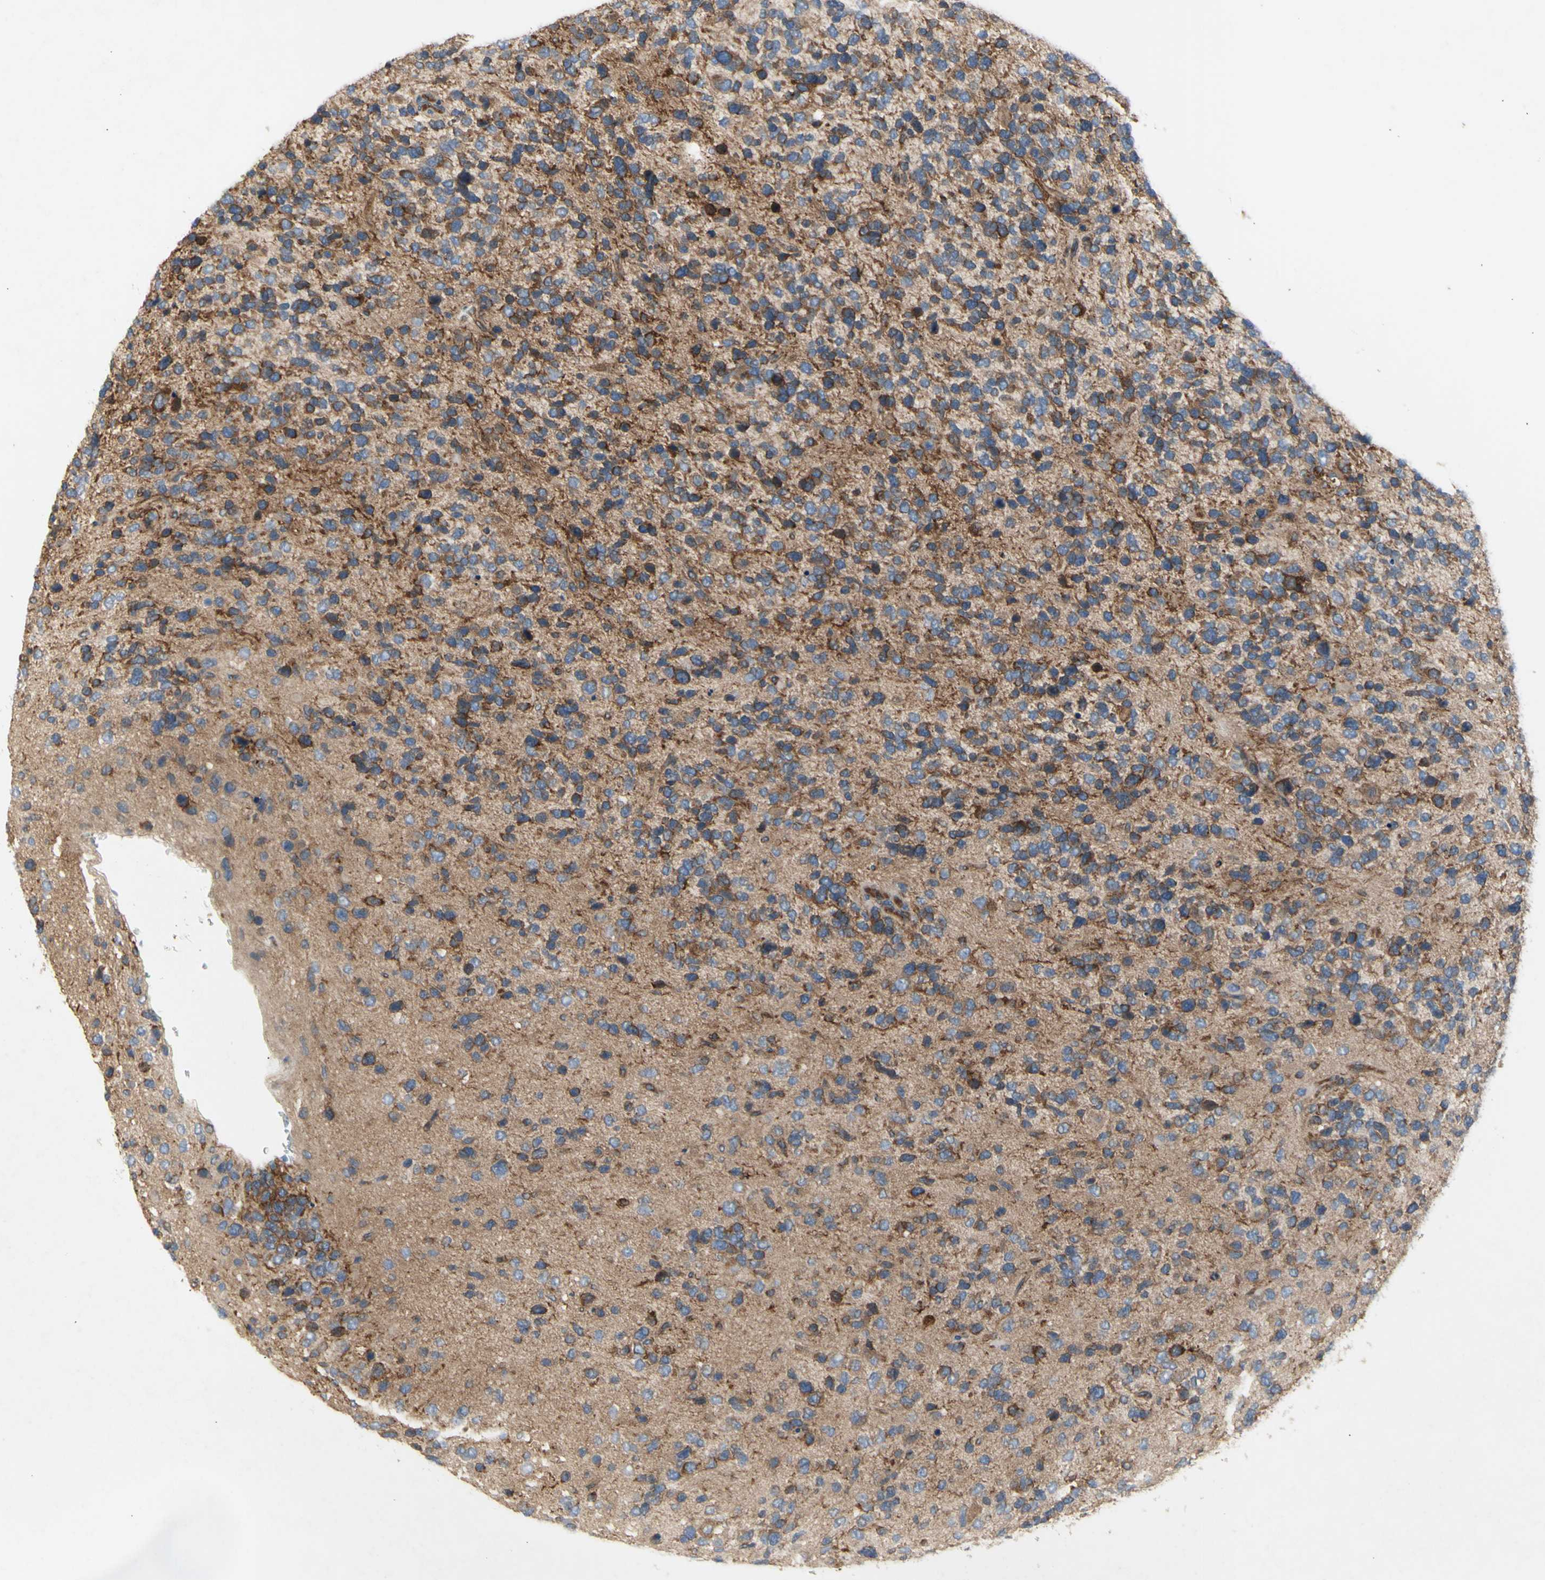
{"staining": {"intensity": "strong", "quantity": "<25%", "location": "cytoplasmic/membranous"}, "tissue": "glioma", "cell_type": "Tumor cells", "image_type": "cancer", "snomed": [{"axis": "morphology", "description": "Glioma, malignant, High grade"}, {"axis": "topography", "description": "Brain"}], "caption": "DAB immunohistochemical staining of glioma exhibits strong cytoplasmic/membranous protein positivity in about <25% of tumor cells. The staining was performed using DAB to visualize the protein expression in brown, while the nuclei were stained in blue with hematoxylin (Magnification: 20x).", "gene": "KLC1", "patient": {"sex": "female", "age": 58}}